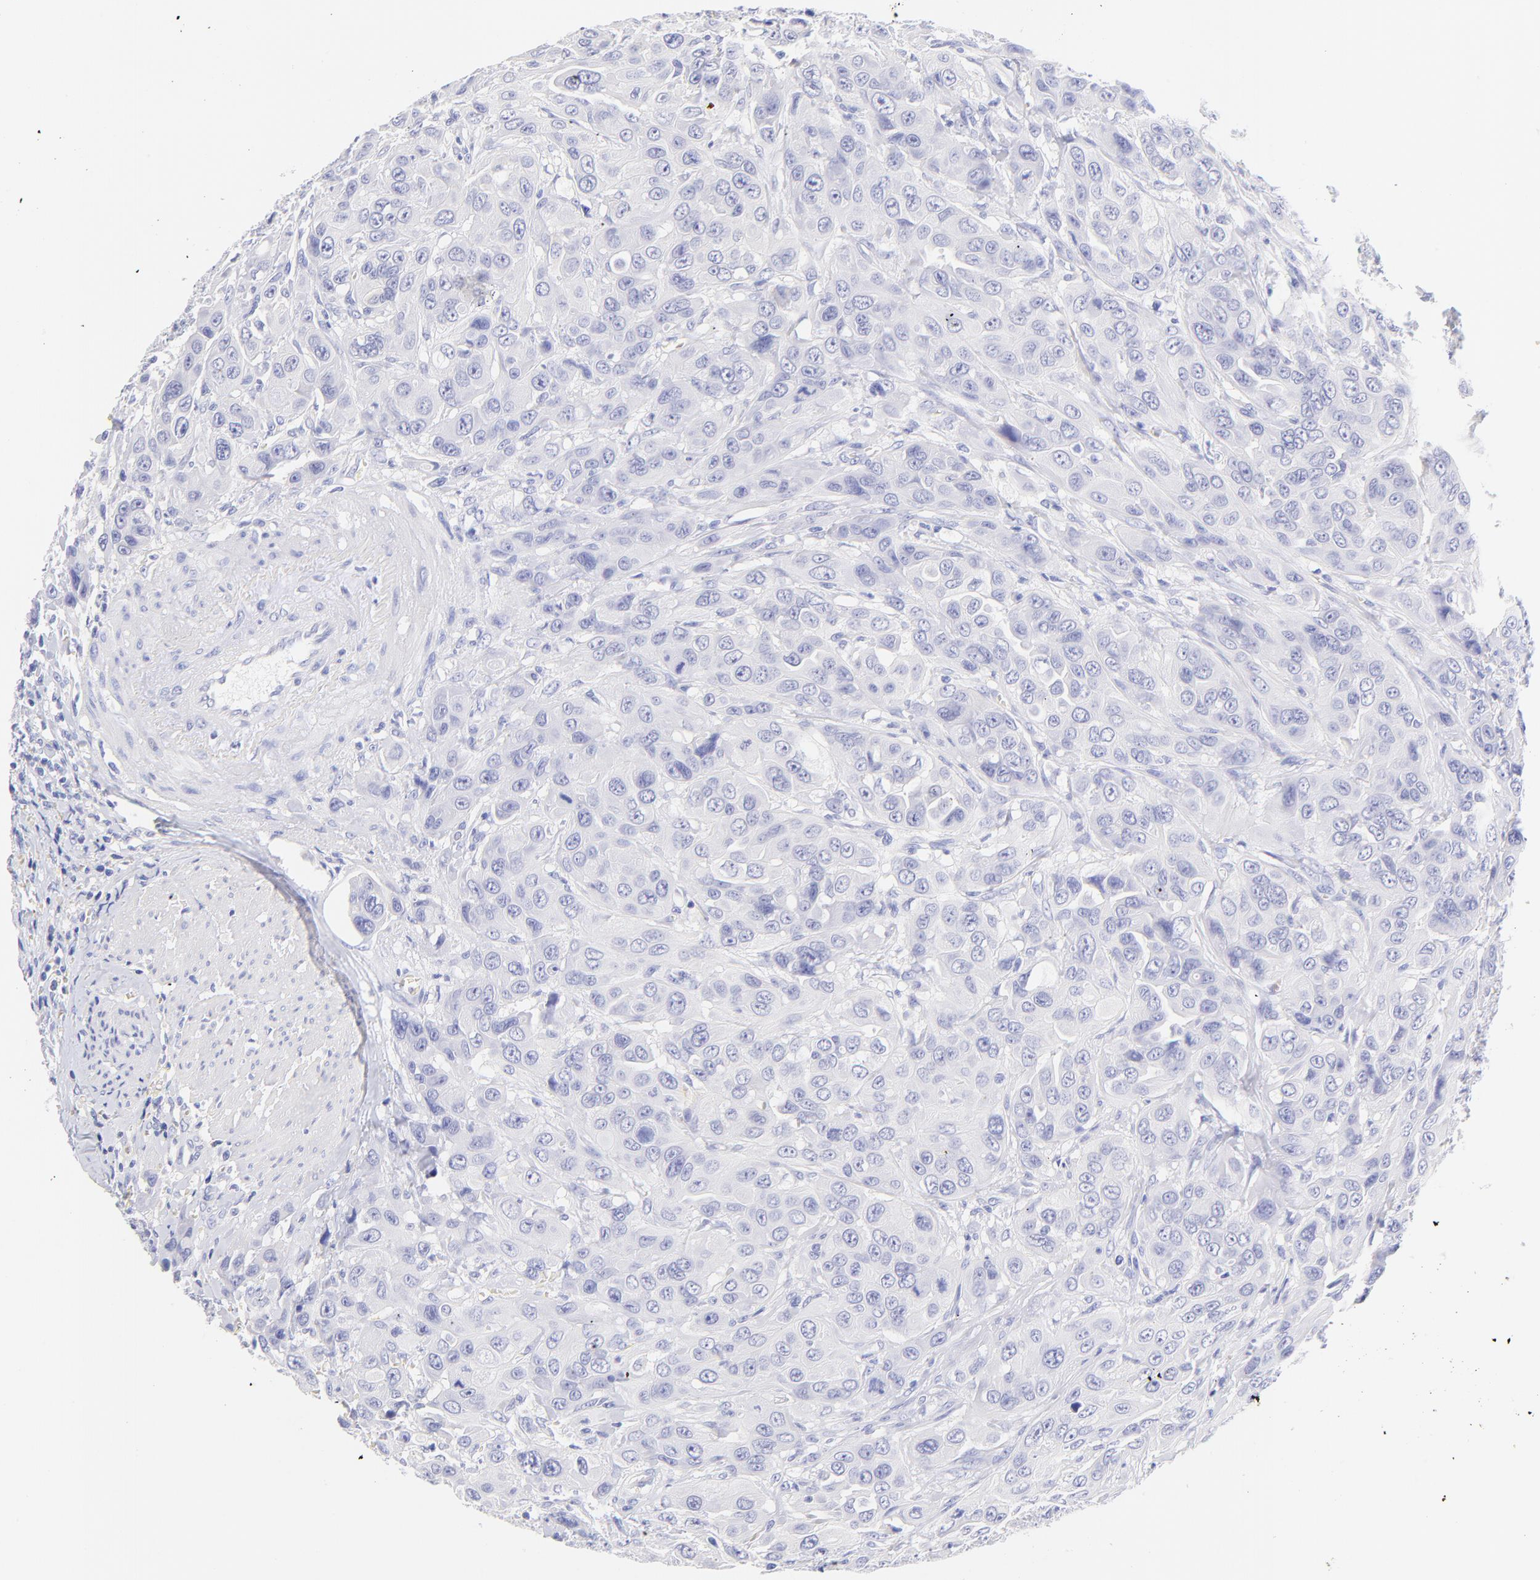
{"staining": {"intensity": "negative", "quantity": "none", "location": "none"}, "tissue": "urothelial cancer", "cell_type": "Tumor cells", "image_type": "cancer", "snomed": [{"axis": "morphology", "description": "Urothelial carcinoma, High grade"}, {"axis": "topography", "description": "Urinary bladder"}], "caption": "A high-resolution photomicrograph shows immunohistochemistry staining of high-grade urothelial carcinoma, which reveals no significant staining in tumor cells.", "gene": "FRMPD3", "patient": {"sex": "male", "age": 73}}